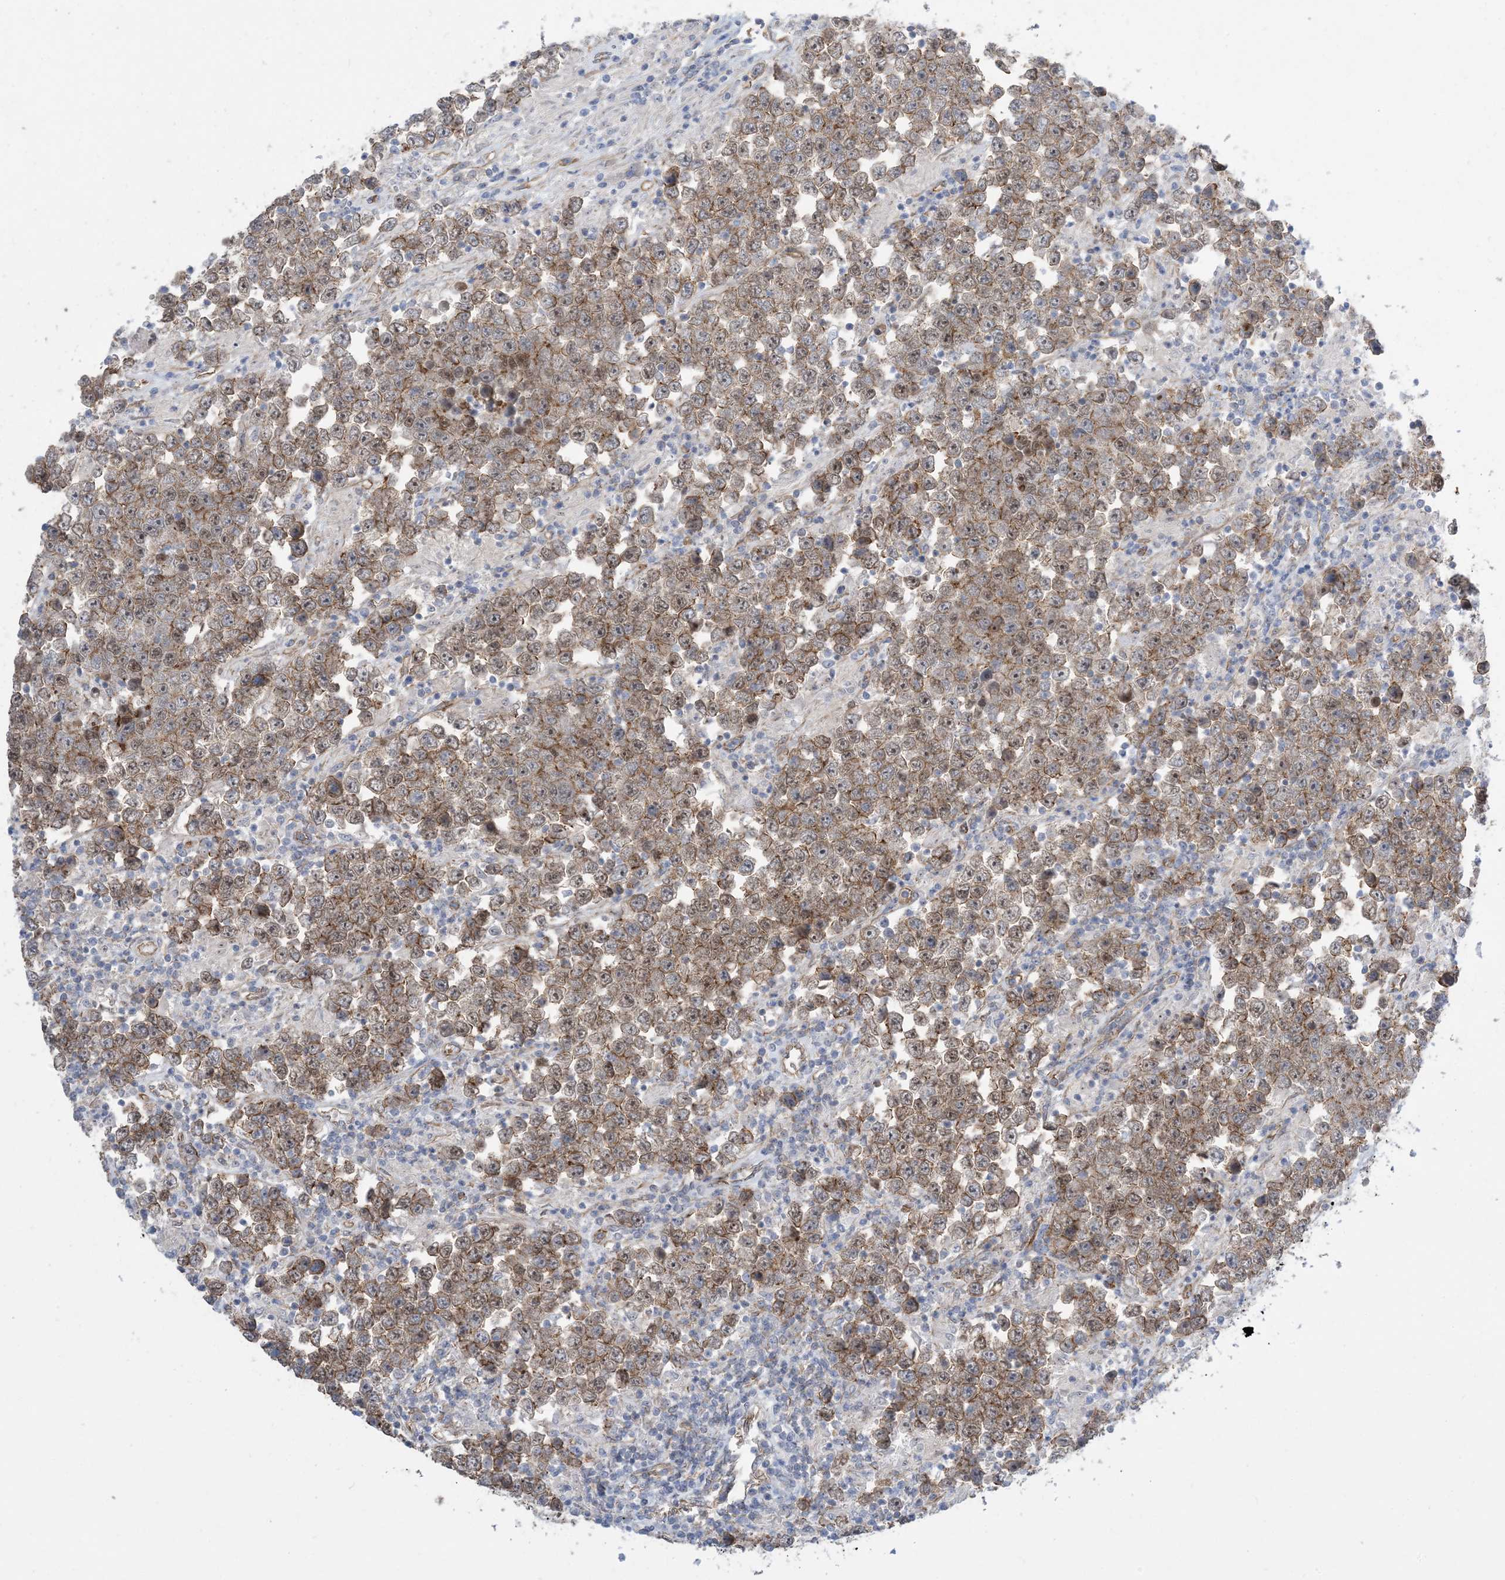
{"staining": {"intensity": "moderate", "quantity": ">75%", "location": "cytoplasmic/membranous"}, "tissue": "testis cancer", "cell_type": "Tumor cells", "image_type": "cancer", "snomed": [{"axis": "morphology", "description": "Normal tissue, NOS"}, {"axis": "morphology", "description": "Urothelial carcinoma, High grade"}, {"axis": "morphology", "description": "Seminoma, NOS"}, {"axis": "morphology", "description": "Carcinoma, Embryonal, NOS"}, {"axis": "topography", "description": "Urinary bladder"}, {"axis": "topography", "description": "Testis"}], "caption": "Protein expression analysis of human testis urothelial carcinoma (high-grade) reveals moderate cytoplasmic/membranous expression in approximately >75% of tumor cells.", "gene": "AOC1", "patient": {"sex": "male", "age": 41}}